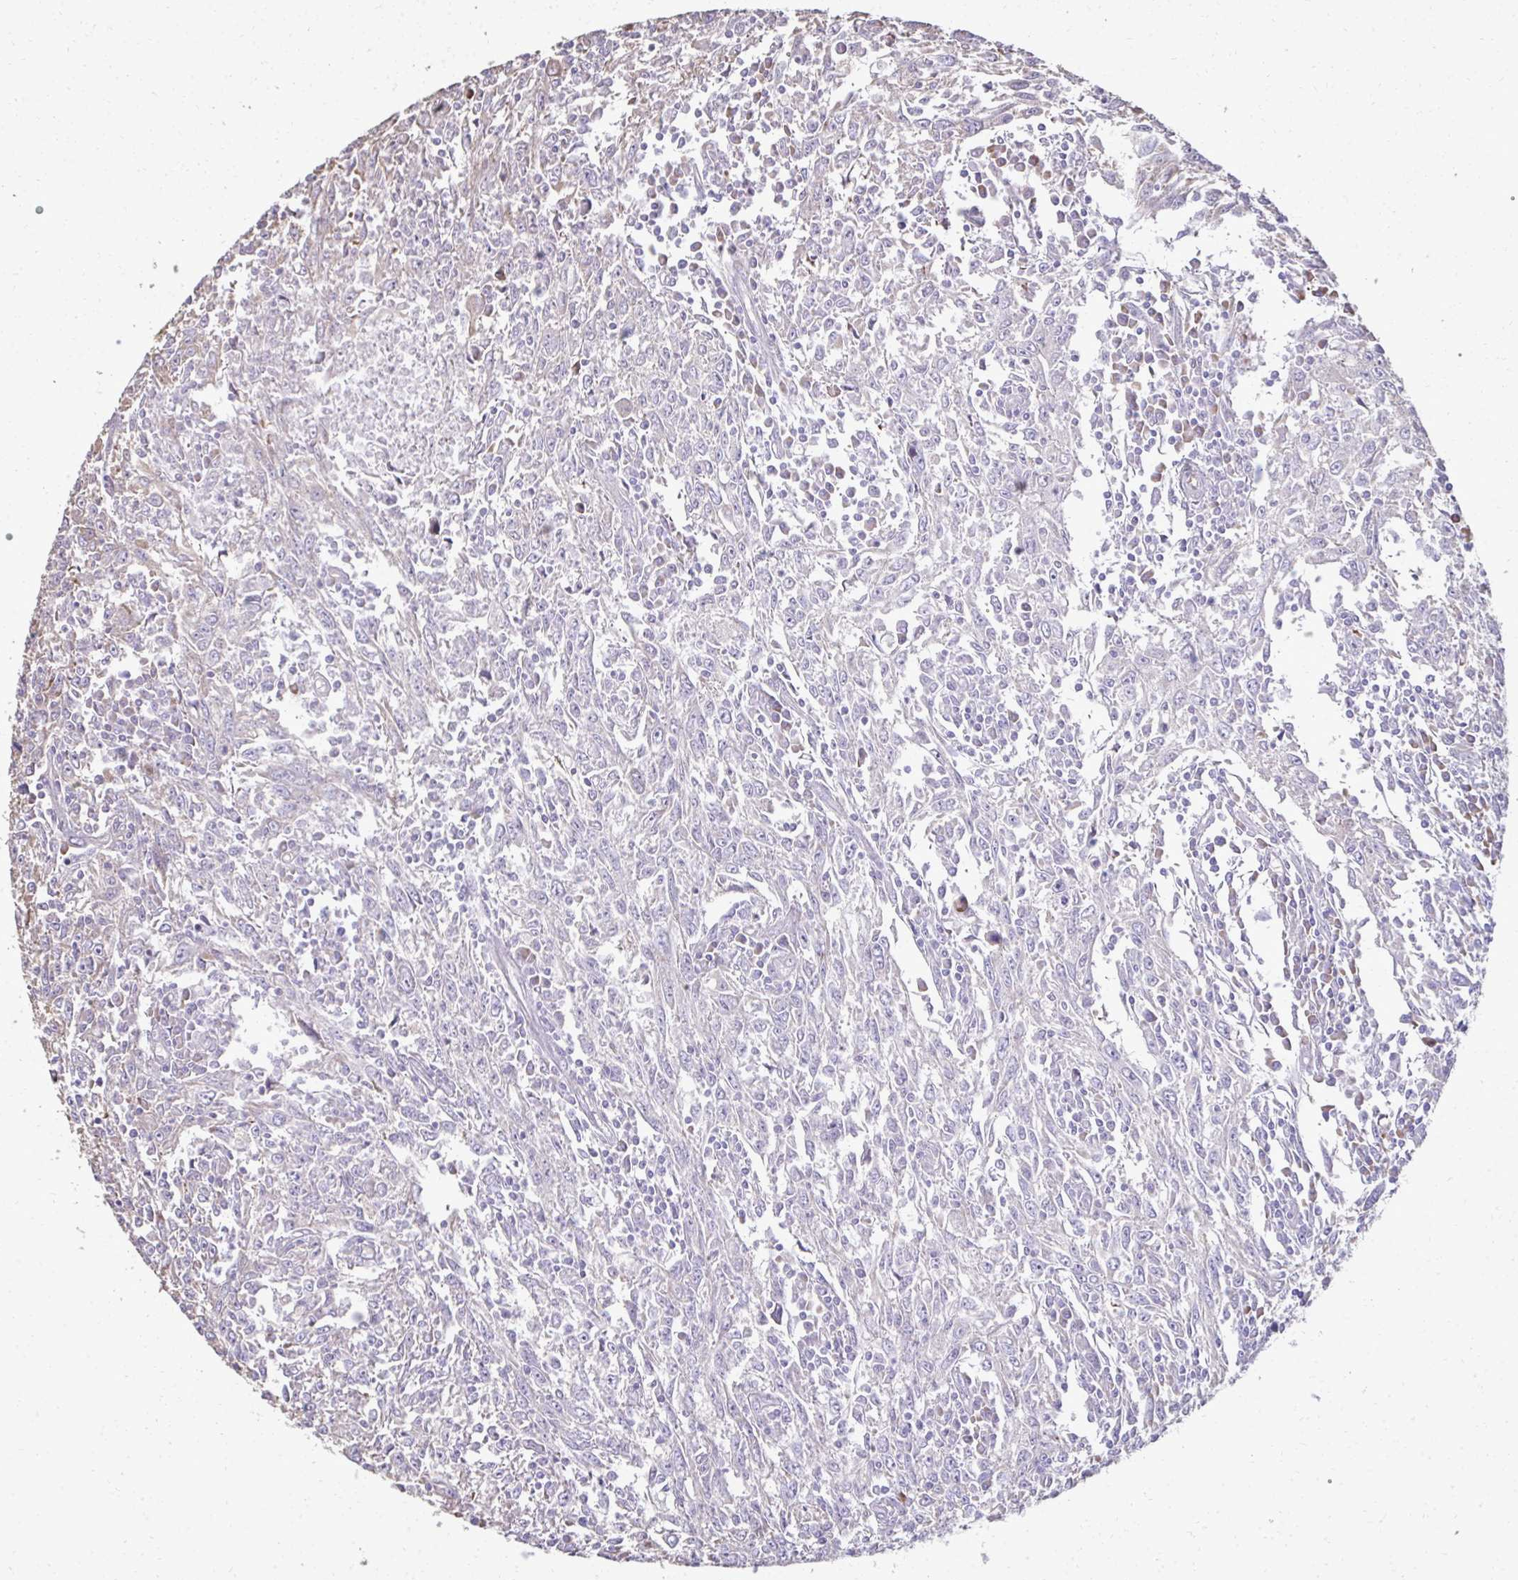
{"staining": {"intensity": "negative", "quantity": "none", "location": "none"}, "tissue": "breast cancer", "cell_type": "Tumor cells", "image_type": "cancer", "snomed": [{"axis": "morphology", "description": "Duct carcinoma"}, {"axis": "topography", "description": "Breast"}], "caption": "Immunohistochemistry of breast intraductal carcinoma exhibits no staining in tumor cells.", "gene": "FIBCD1", "patient": {"sex": "female", "age": 50}}